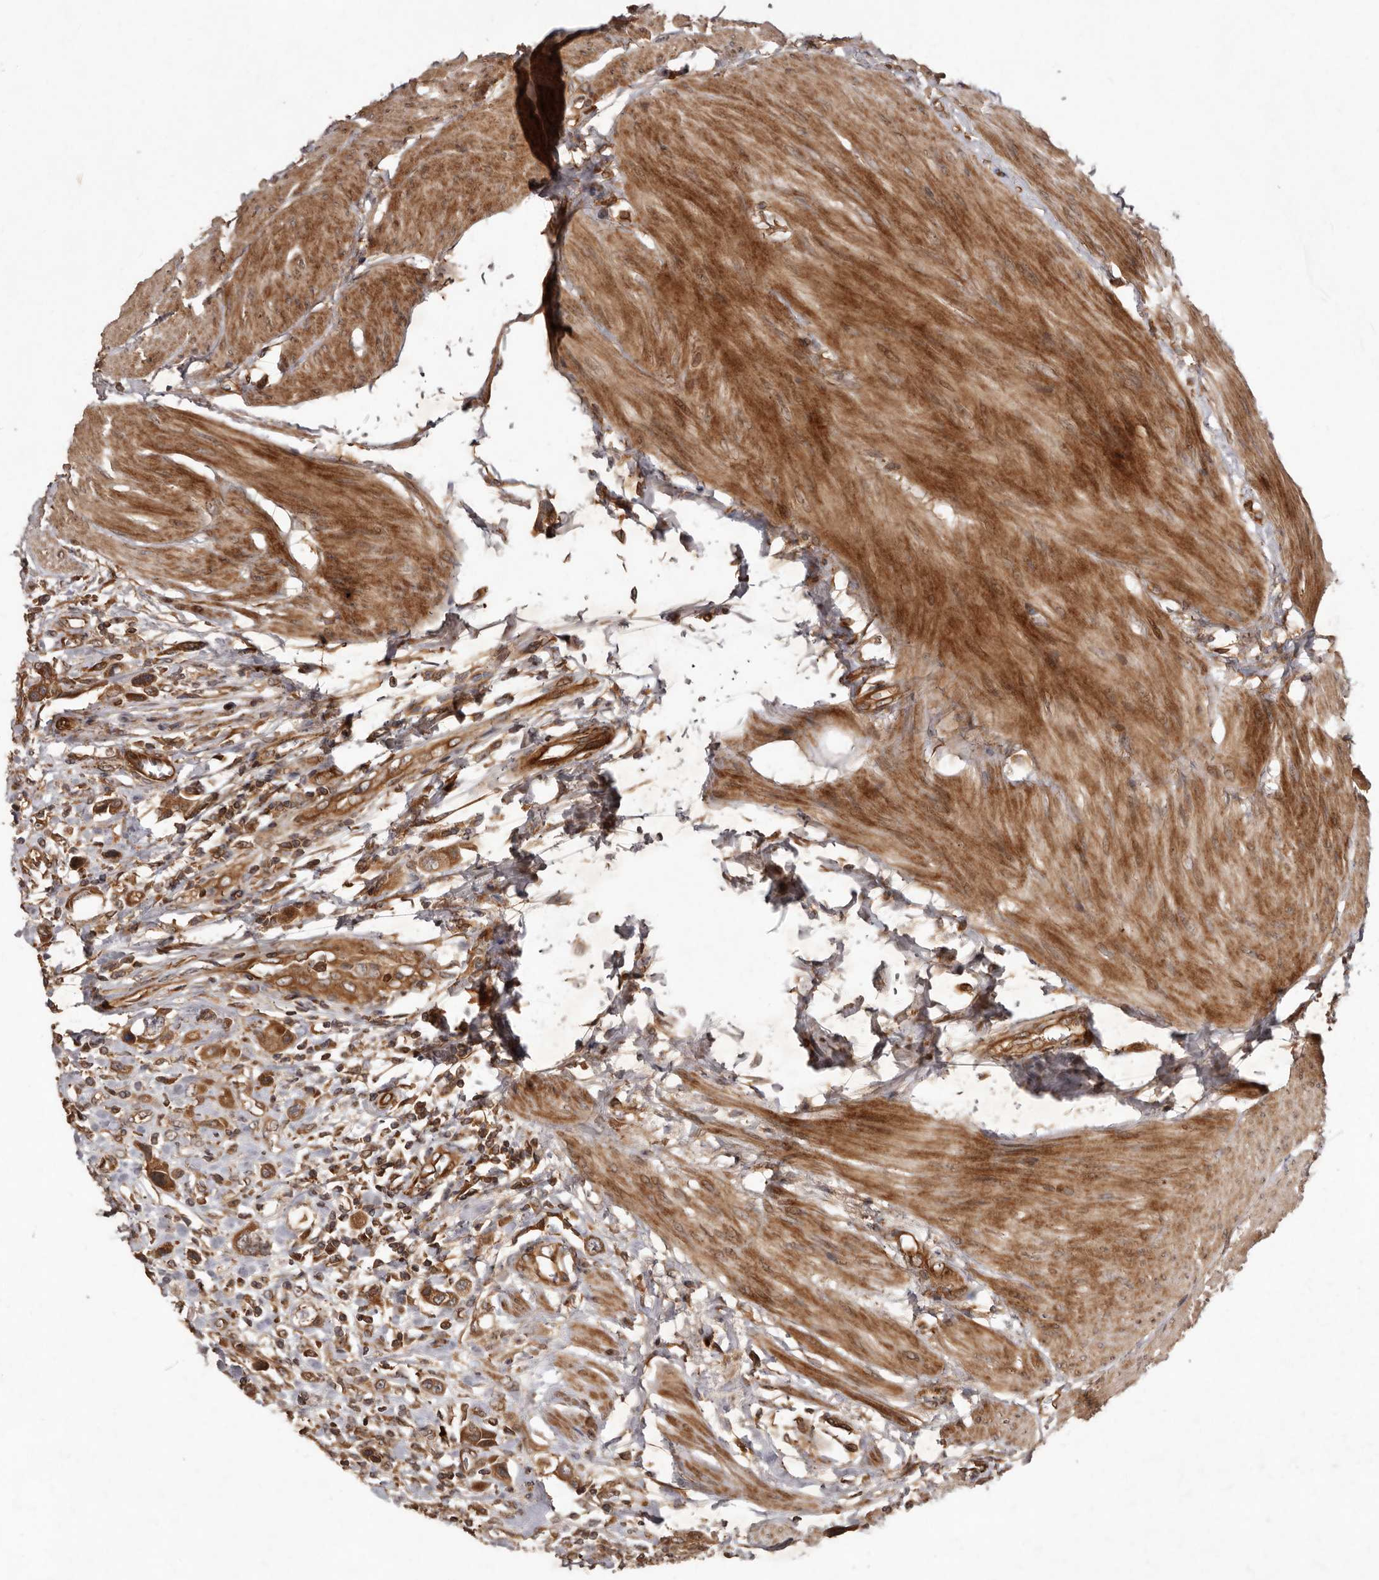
{"staining": {"intensity": "moderate", "quantity": ">75%", "location": "cytoplasmic/membranous"}, "tissue": "urothelial cancer", "cell_type": "Tumor cells", "image_type": "cancer", "snomed": [{"axis": "morphology", "description": "Urothelial carcinoma, High grade"}, {"axis": "topography", "description": "Urinary bladder"}], "caption": "Moderate cytoplasmic/membranous expression is seen in about >75% of tumor cells in high-grade urothelial carcinoma.", "gene": "STK36", "patient": {"sex": "male", "age": 50}}